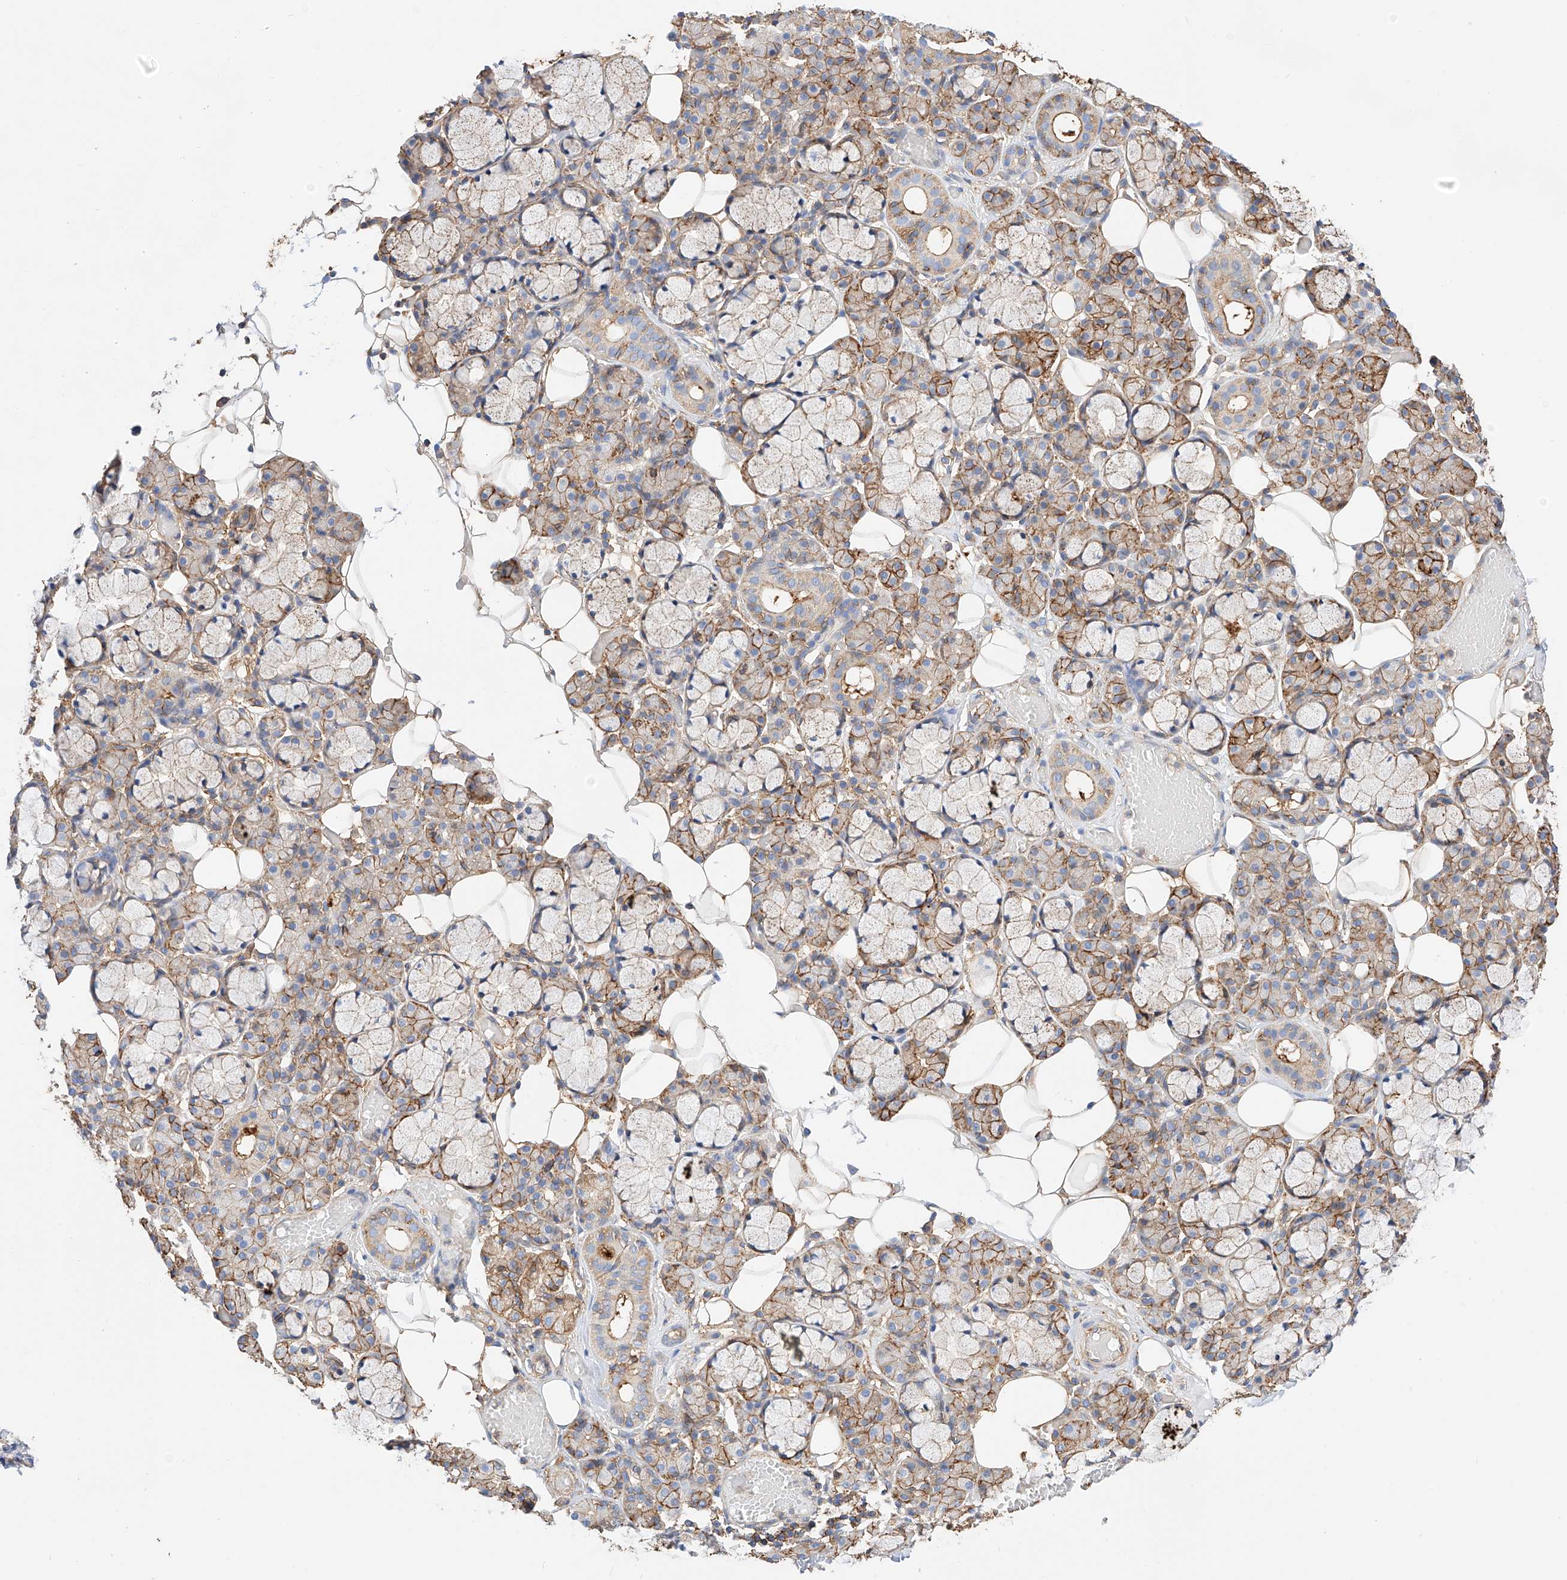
{"staining": {"intensity": "moderate", "quantity": "25%-75%", "location": "cytoplasmic/membranous"}, "tissue": "salivary gland", "cell_type": "Glandular cells", "image_type": "normal", "snomed": [{"axis": "morphology", "description": "Normal tissue, NOS"}, {"axis": "topography", "description": "Salivary gland"}], "caption": "Salivary gland stained for a protein (brown) displays moderate cytoplasmic/membranous positive positivity in approximately 25%-75% of glandular cells.", "gene": "ENSG00000259132", "patient": {"sex": "male", "age": 63}}